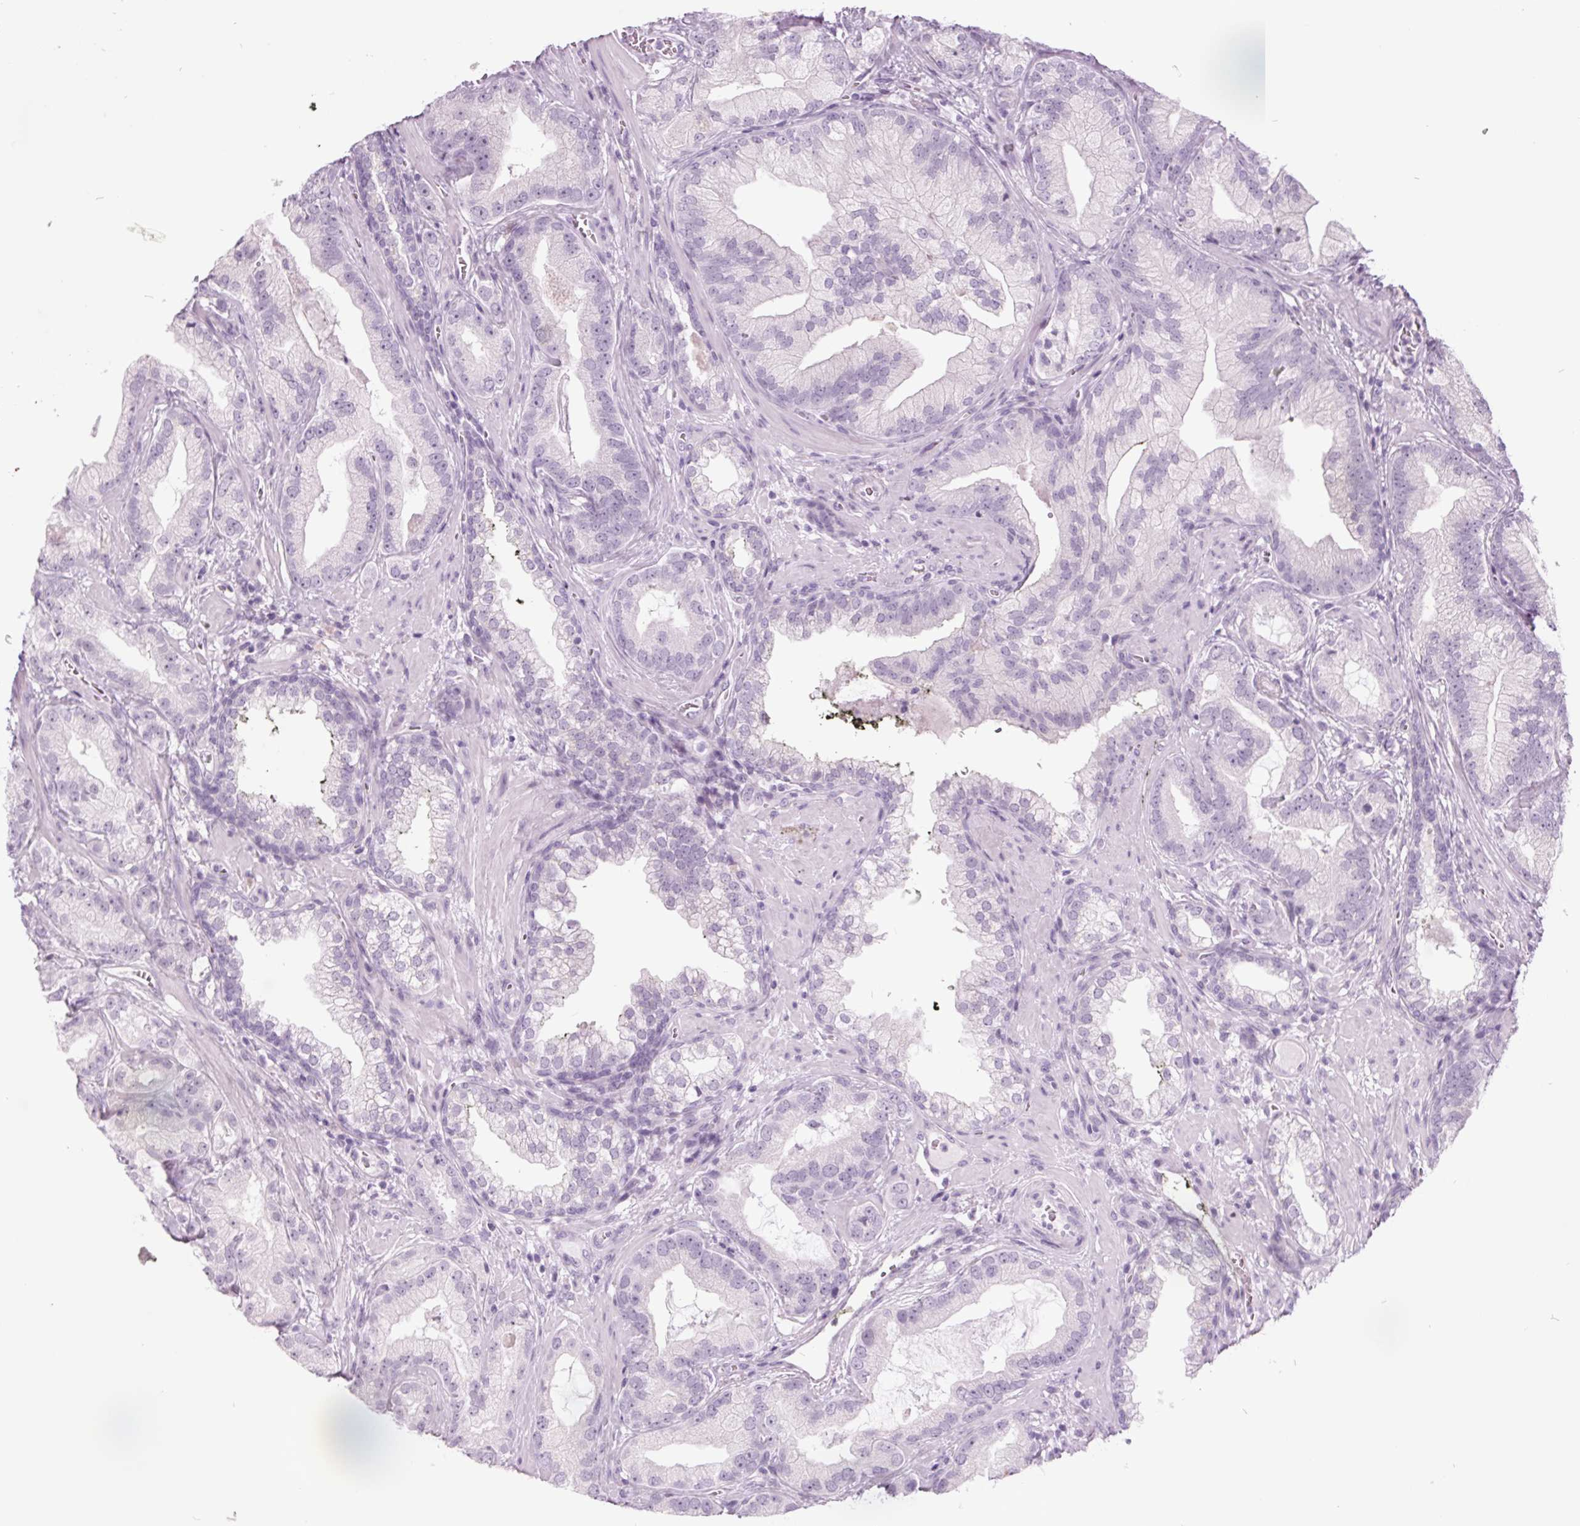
{"staining": {"intensity": "negative", "quantity": "none", "location": "none"}, "tissue": "prostate cancer", "cell_type": "Tumor cells", "image_type": "cancer", "snomed": [{"axis": "morphology", "description": "Adenocarcinoma, Low grade"}, {"axis": "topography", "description": "Prostate"}], "caption": "Prostate adenocarcinoma (low-grade) was stained to show a protein in brown. There is no significant staining in tumor cells. (DAB (3,3'-diaminobenzidine) IHC with hematoxylin counter stain).", "gene": "ODAD2", "patient": {"sex": "male", "age": 62}}